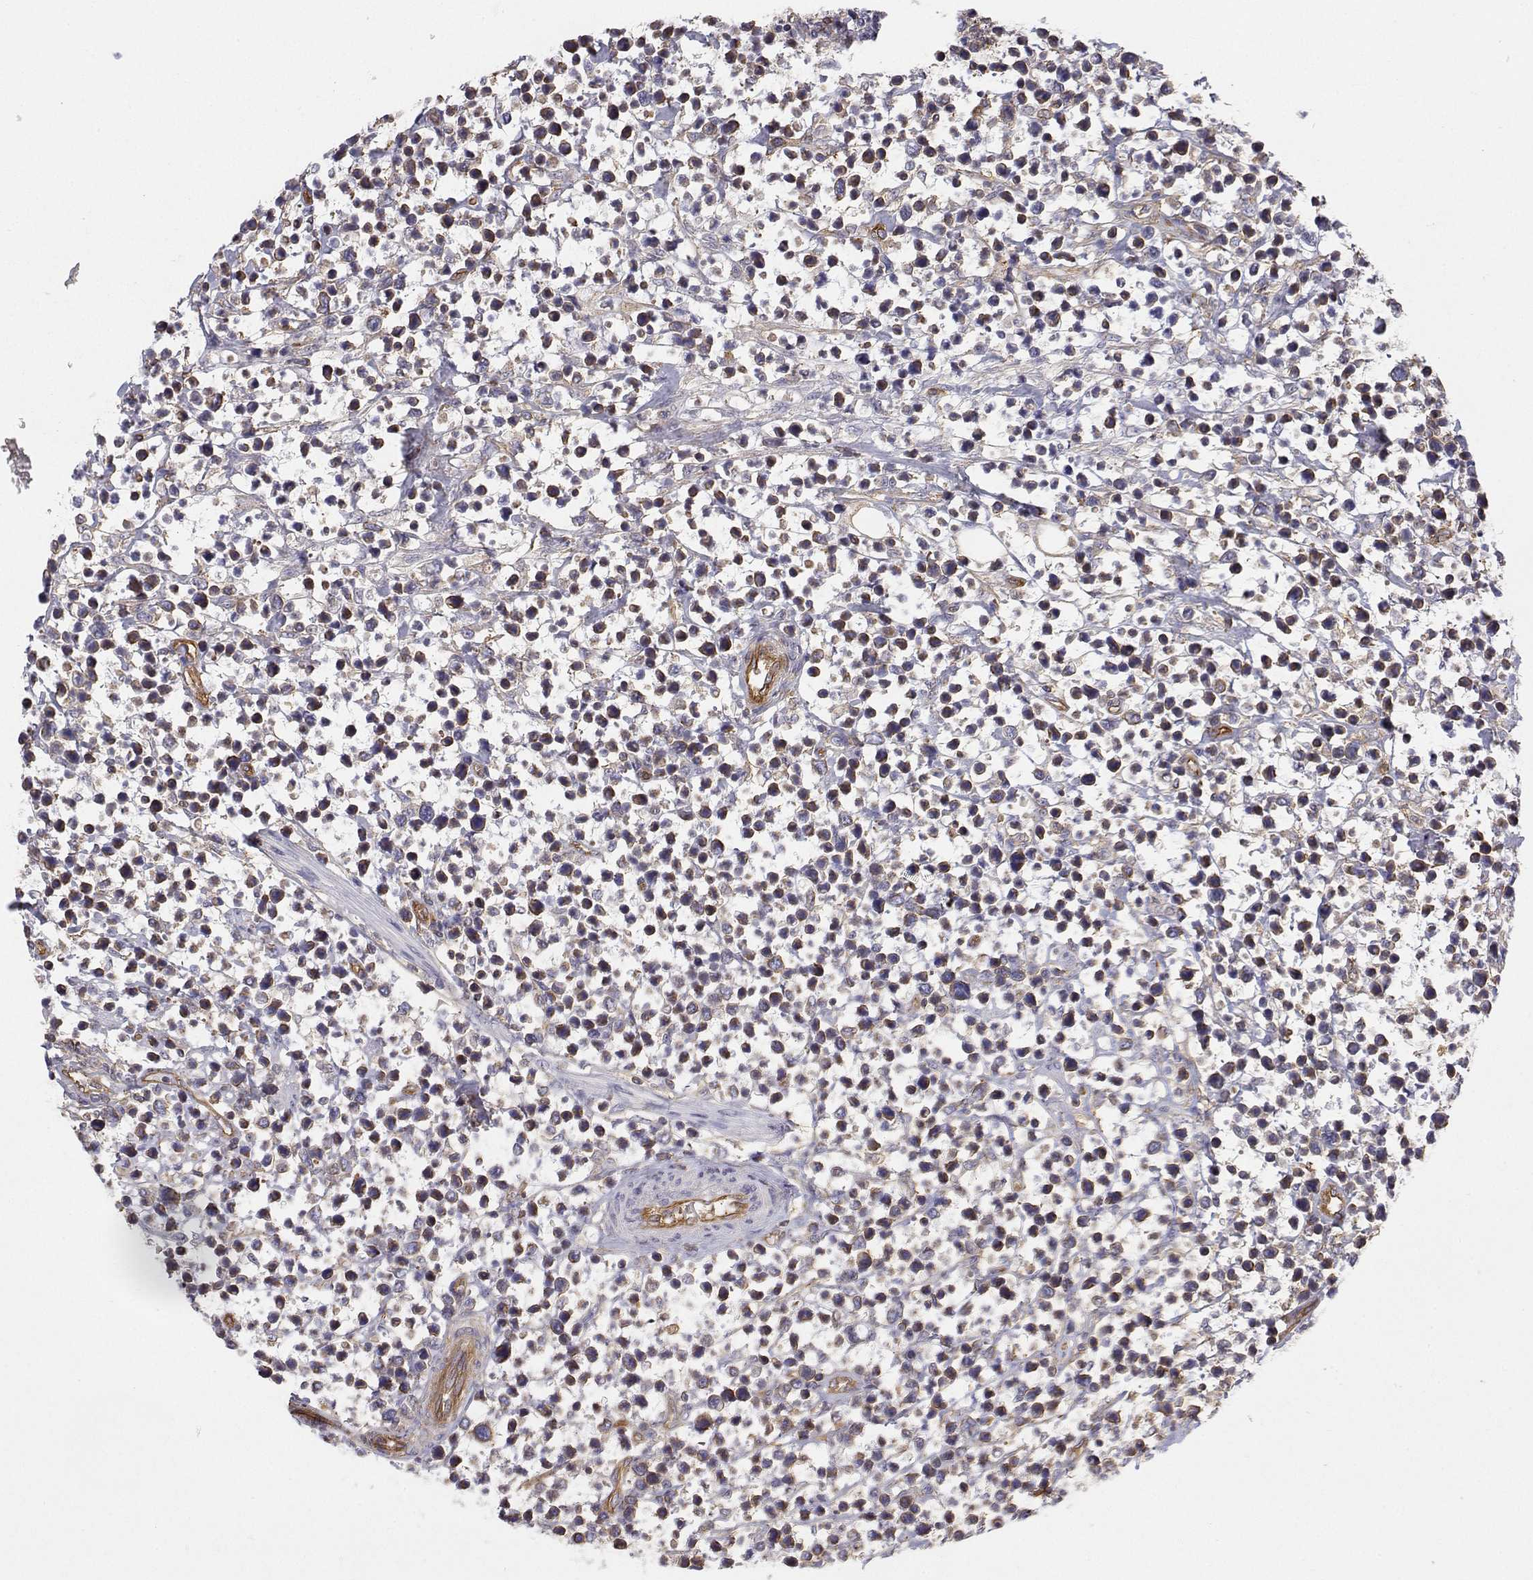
{"staining": {"intensity": "negative", "quantity": "none", "location": "none"}, "tissue": "lymphoma", "cell_type": "Tumor cells", "image_type": "cancer", "snomed": [{"axis": "morphology", "description": "Malignant lymphoma, non-Hodgkin's type, High grade"}, {"axis": "topography", "description": "Soft tissue"}], "caption": "Malignant lymphoma, non-Hodgkin's type (high-grade) was stained to show a protein in brown. There is no significant expression in tumor cells. (IHC, brightfield microscopy, high magnification).", "gene": "MYH9", "patient": {"sex": "female", "age": 56}}